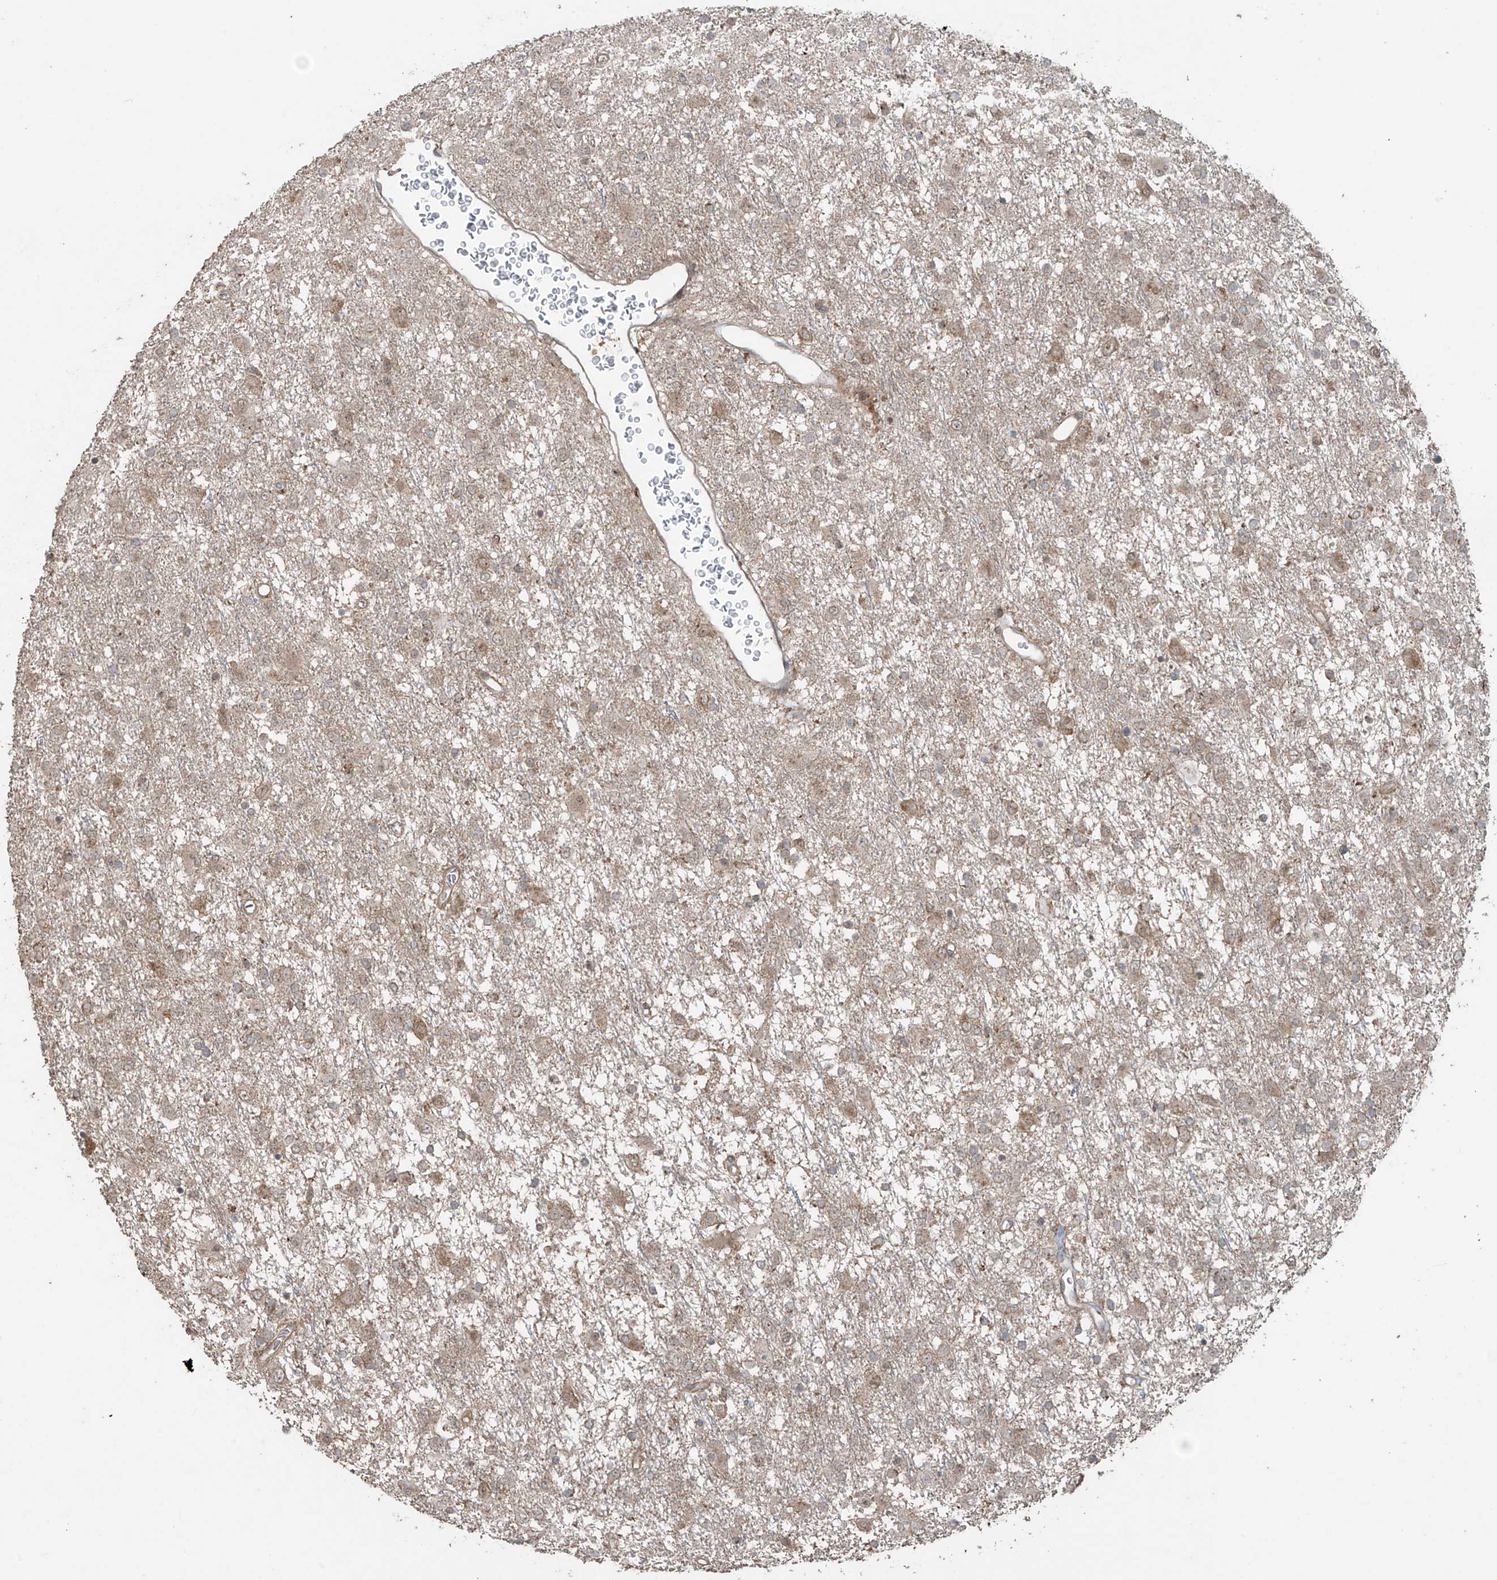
{"staining": {"intensity": "weak", "quantity": "25%-75%", "location": "cytoplasmic/membranous"}, "tissue": "glioma", "cell_type": "Tumor cells", "image_type": "cancer", "snomed": [{"axis": "morphology", "description": "Glioma, malignant, Low grade"}, {"axis": "topography", "description": "Brain"}], "caption": "Human glioma stained for a protein (brown) demonstrates weak cytoplasmic/membranous positive positivity in approximately 25%-75% of tumor cells.", "gene": "PGPEP1", "patient": {"sex": "male", "age": 65}}